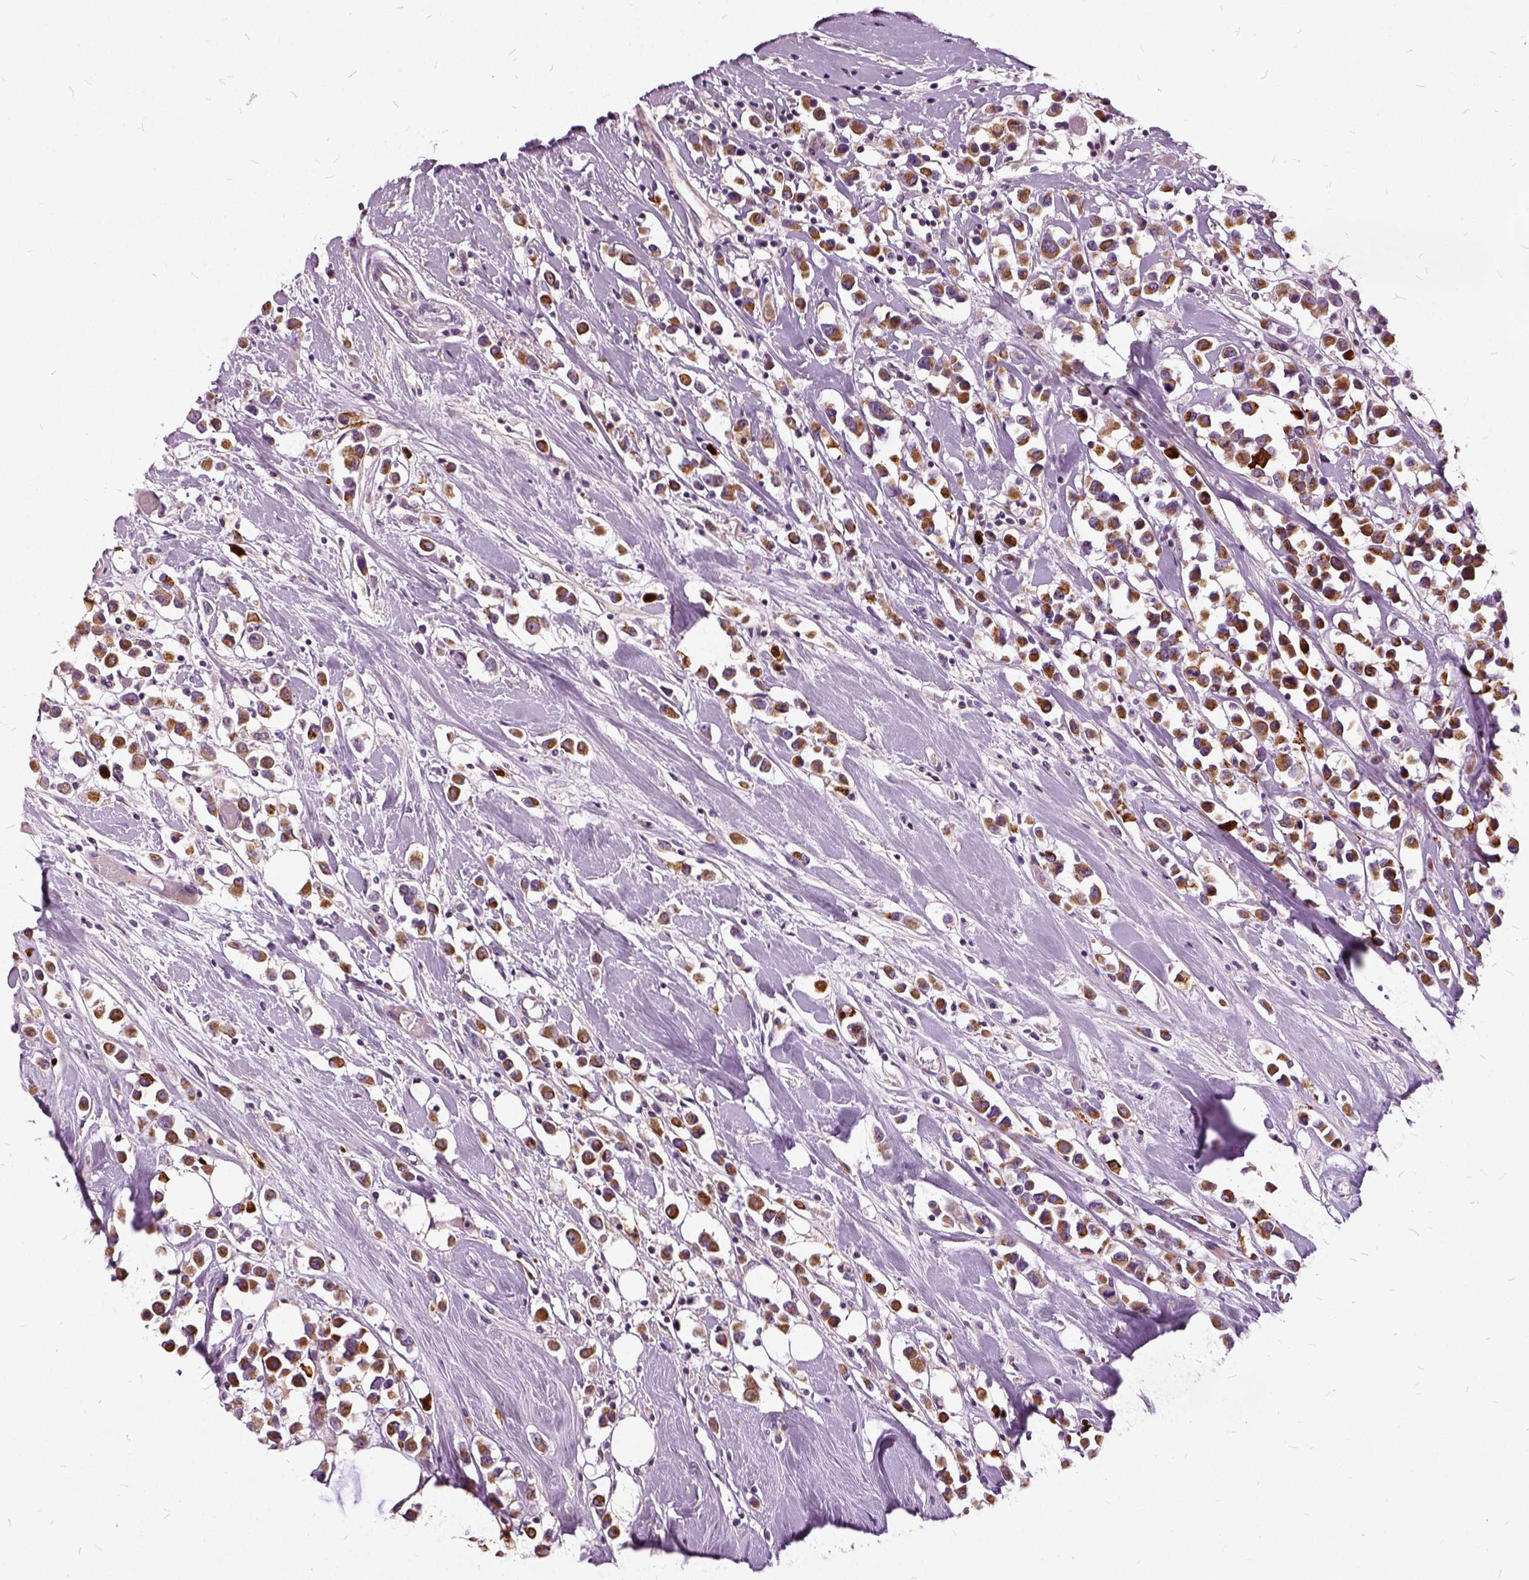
{"staining": {"intensity": "moderate", "quantity": ">75%", "location": "cytoplasmic/membranous"}, "tissue": "breast cancer", "cell_type": "Tumor cells", "image_type": "cancer", "snomed": [{"axis": "morphology", "description": "Duct carcinoma"}, {"axis": "topography", "description": "Breast"}], "caption": "Immunohistochemistry (DAB (3,3'-diaminobenzidine)) staining of human breast cancer (intraductal carcinoma) reveals moderate cytoplasmic/membranous protein expression in approximately >75% of tumor cells.", "gene": "ILRUN", "patient": {"sex": "female", "age": 61}}